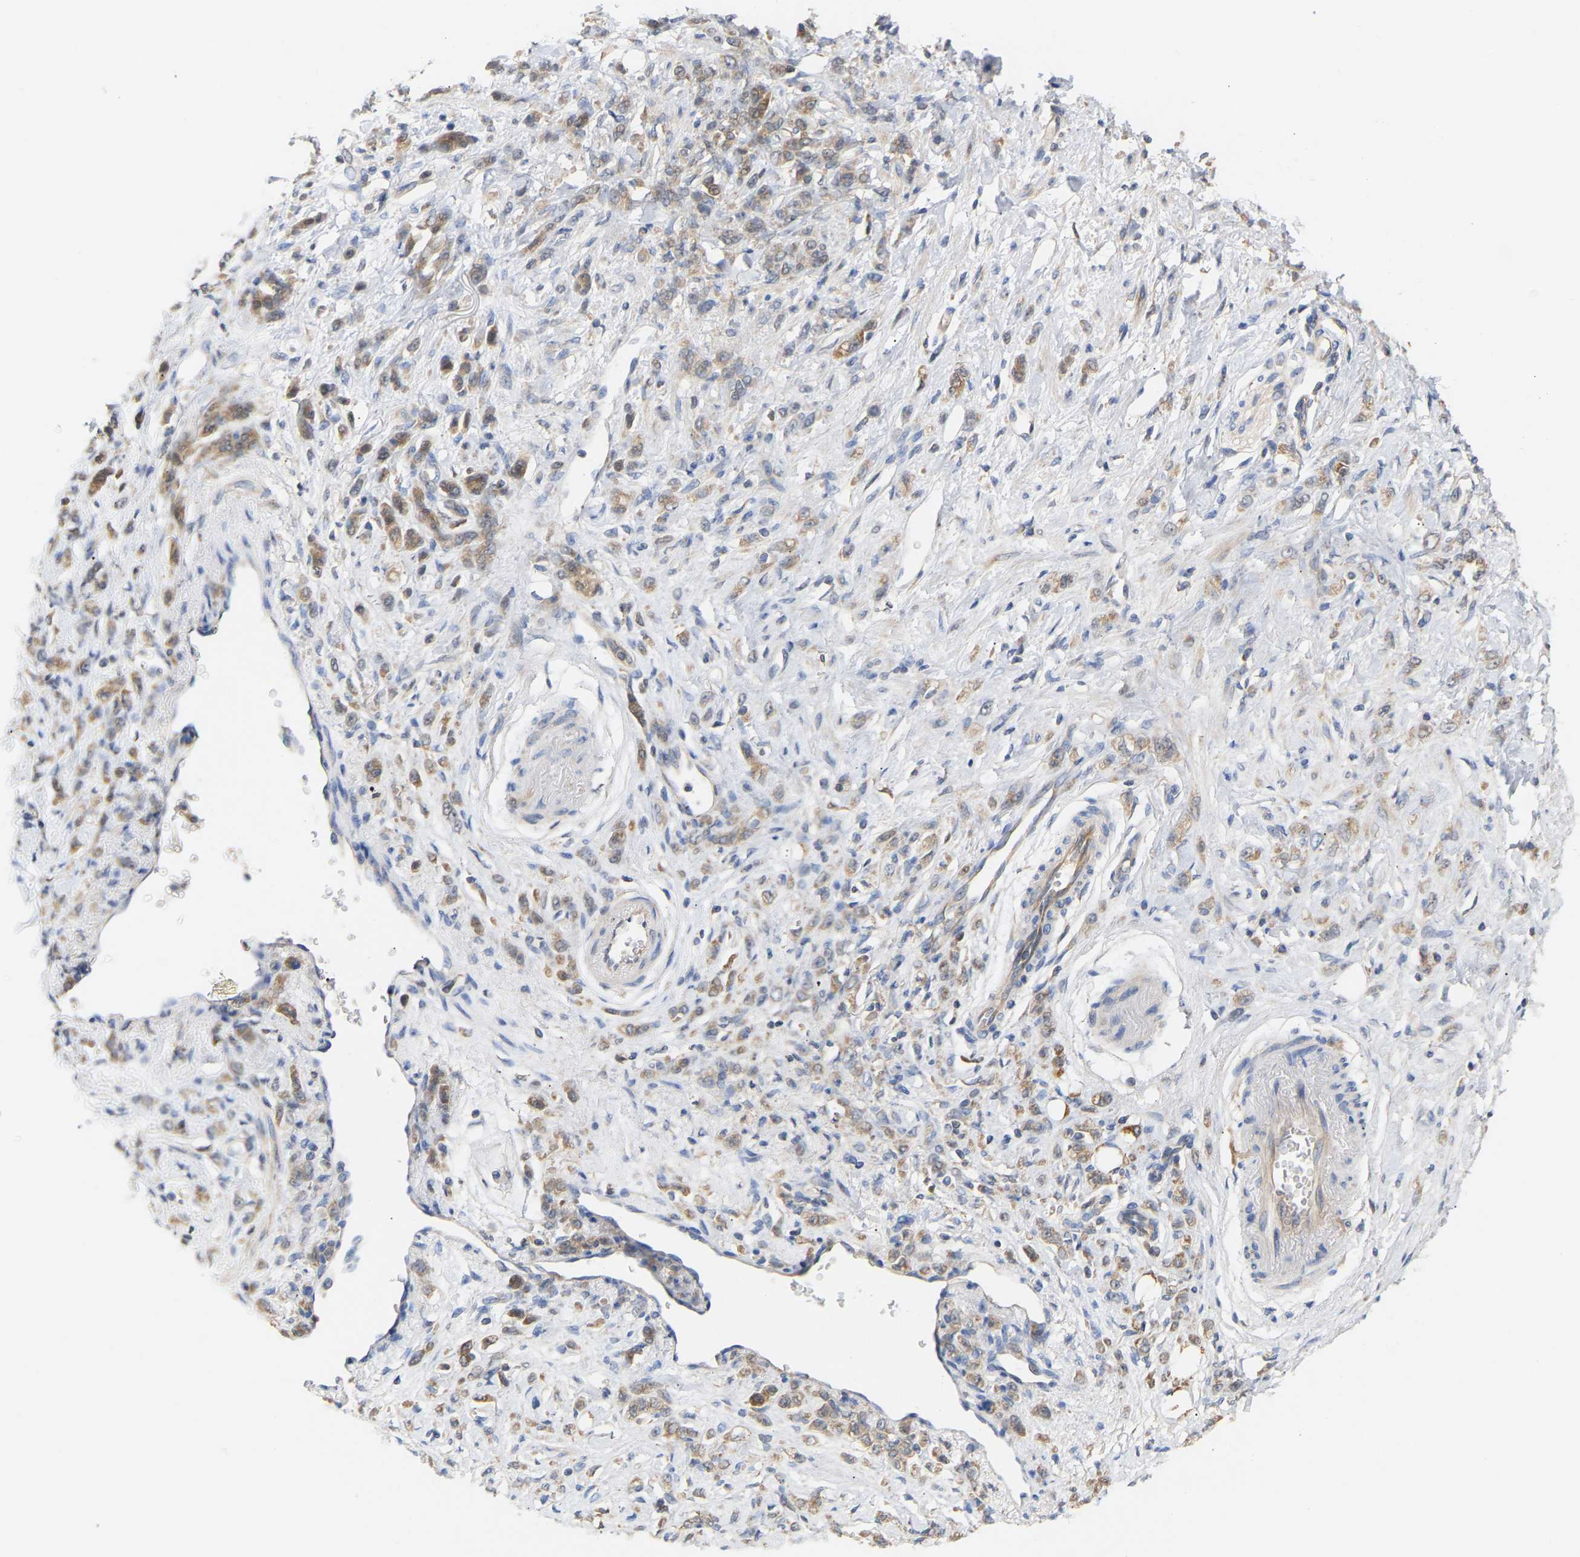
{"staining": {"intensity": "weak", "quantity": "25%-75%", "location": "cytoplasmic/membranous"}, "tissue": "stomach cancer", "cell_type": "Tumor cells", "image_type": "cancer", "snomed": [{"axis": "morphology", "description": "Normal tissue, NOS"}, {"axis": "morphology", "description": "Adenocarcinoma, NOS"}, {"axis": "topography", "description": "Stomach"}], "caption": "The histopathology image demonstrates immunohistochemical staining of stomach cancer. There is weak cytoplasmic/membranous expression is seen in about 25%-75% of tumor cells.", "gene": "TPMT", "patient": {"sex": "male", "age": 82}}